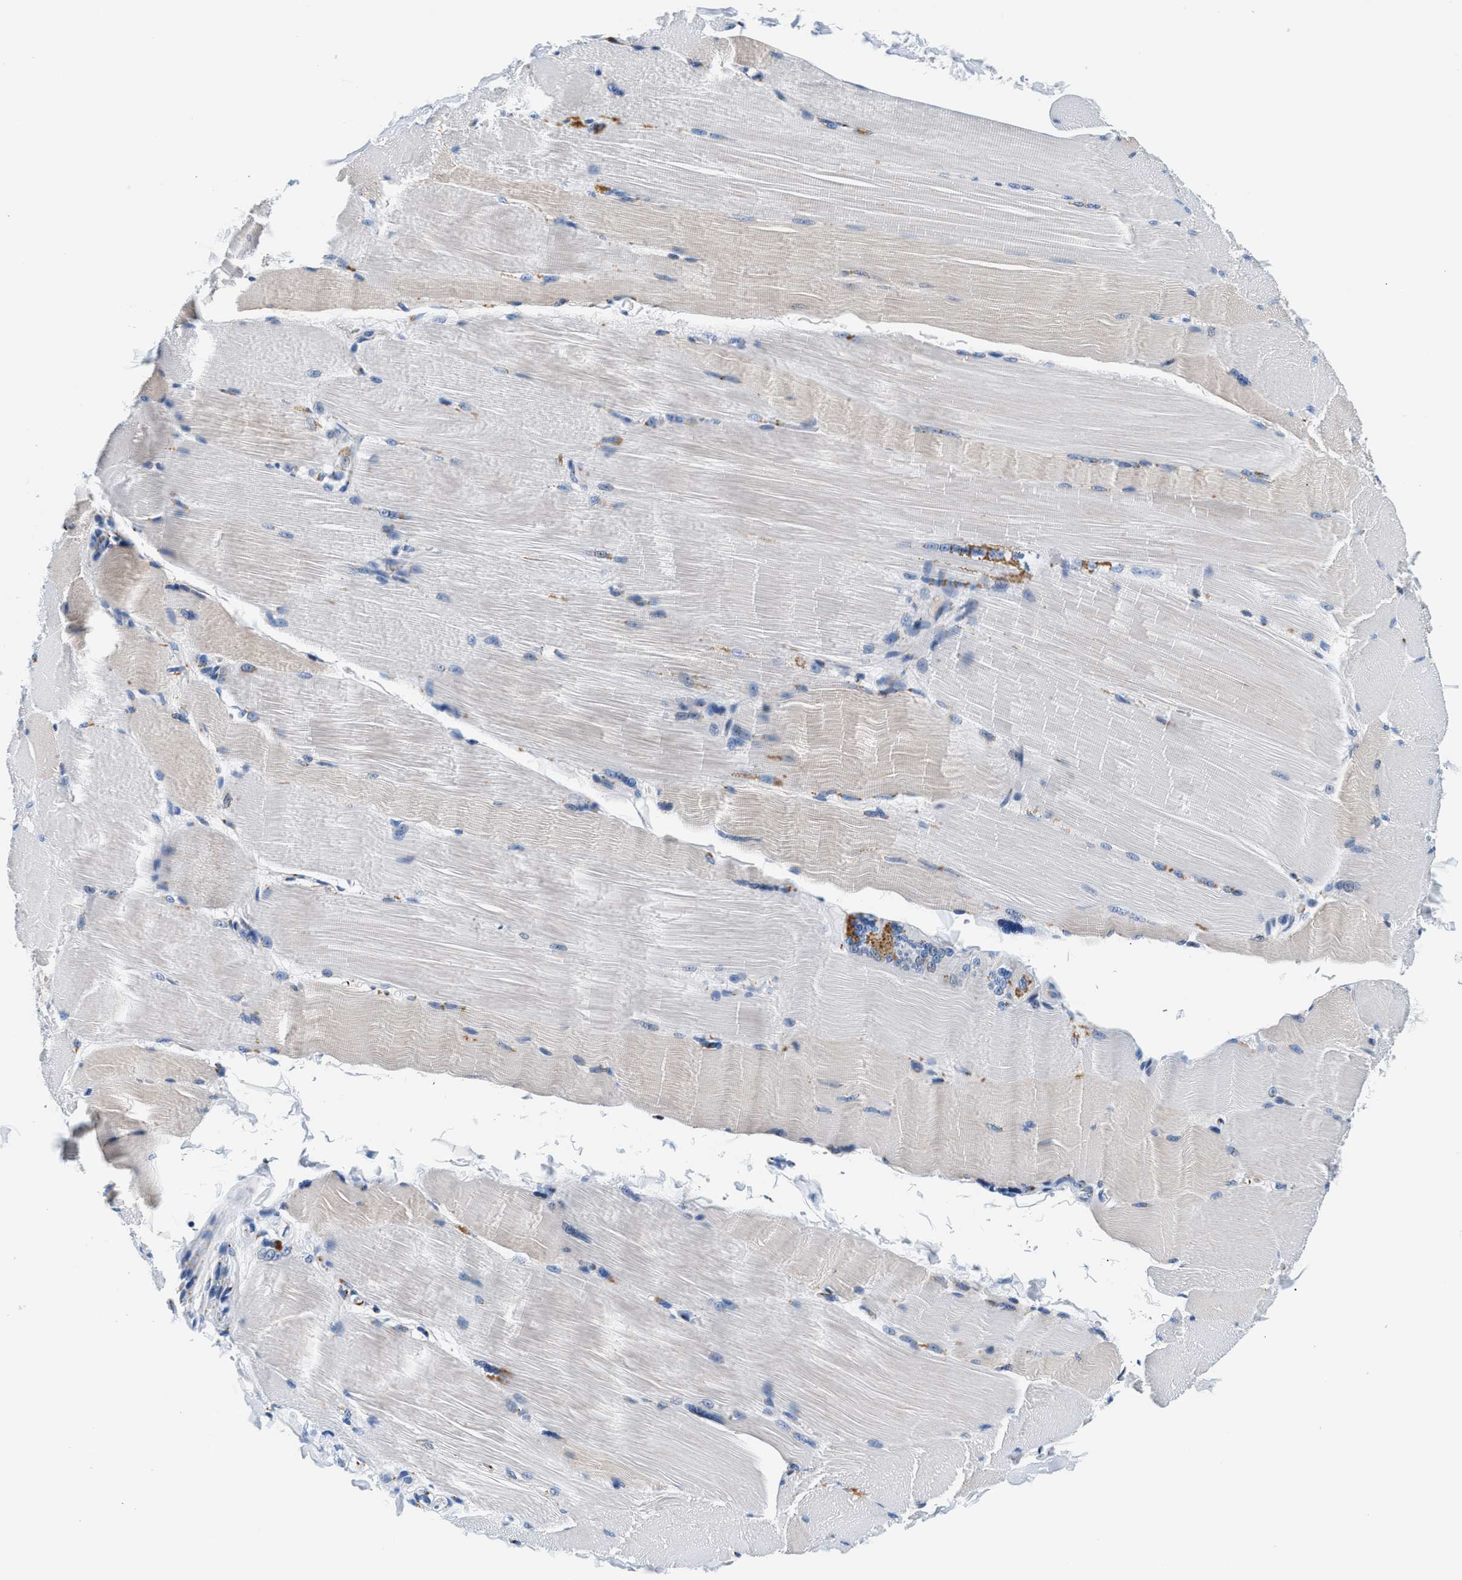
{"staining": {"intensity": "moderate", "quantity": "<25%", "location": "cytoplasmic/membranous"}, "tissue": "skeletal muscle", "cell_type": "Myocytes", "image_type": "normal", "snomed": [{"axis": "morphology", "description": "Normal tissue, NOS"}, {"axis": "topography", "description": "Skin"}, {"axis": "topography", "description": "Skeletal muscle"}], "caption": "Protein staining reveals moderate cytoplasmic/membranous staining in about <25% of myocytes in unremarkable skeletal muscle. (DAB = brown stain, brightfield microscopy at high magnification).", "gene": "VPS53", "patient": {"sex": "male", "age": 83}}